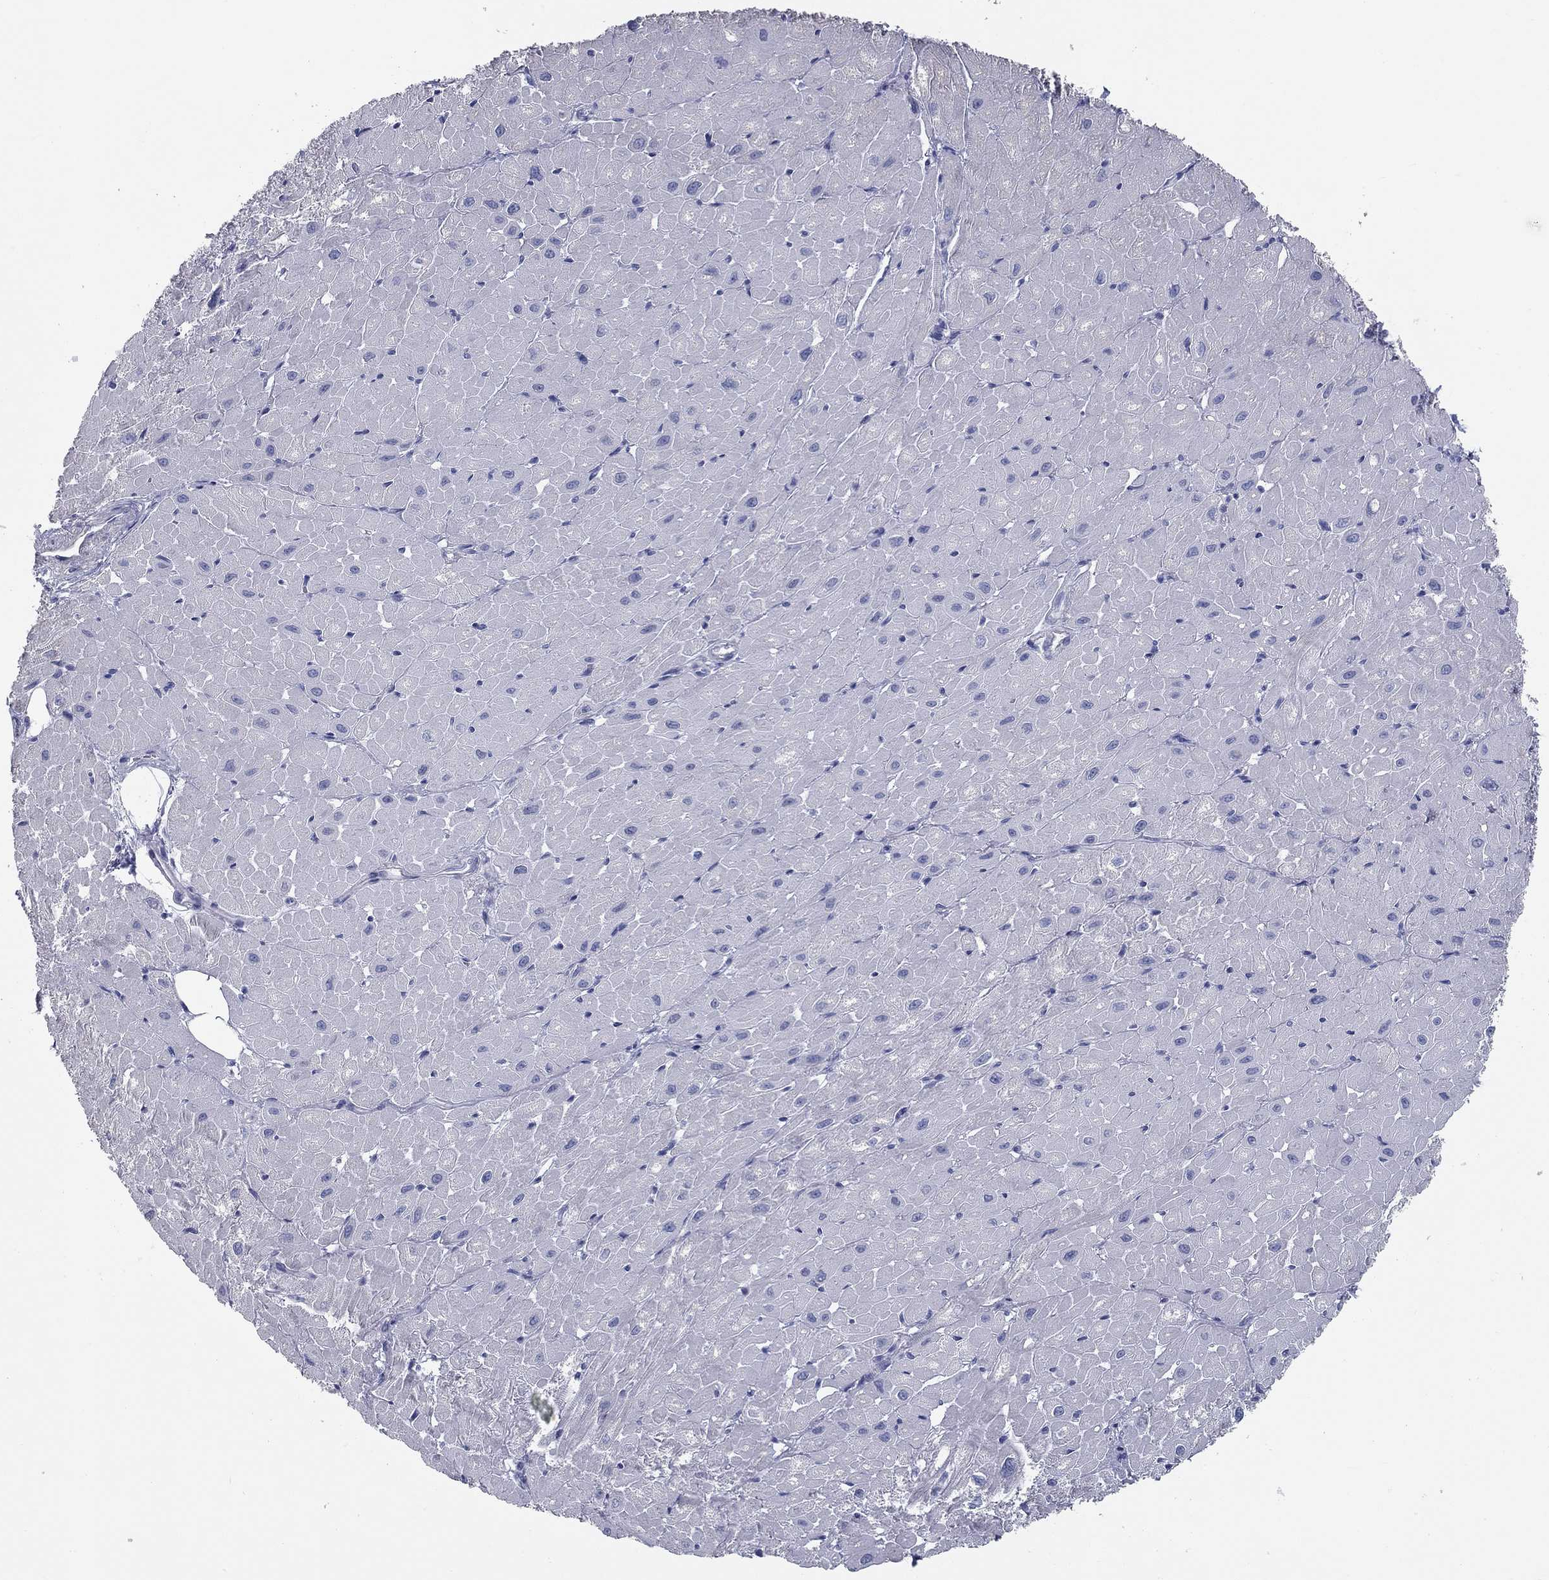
{"staining": {"intensity": "negative", "quantity": "none", "location": "none"}, "tissue": "heart muscle", "cell_type": "Cardiomyocytes", "image_type": "normal", "snomed": [{"axis": "morphology", "description": "Normal tissue, NOS"}, {"axis": "topography", "description": "Heart"}], "caption": "The histopathology image displays no significant expression in cardiomyocytes of heart muscle. (Immunohistochemistry (ihc), brightfield microscopy, high magnification).", "gene": "KIRREL2", "patient": {"sex": "male", "age": 62}}